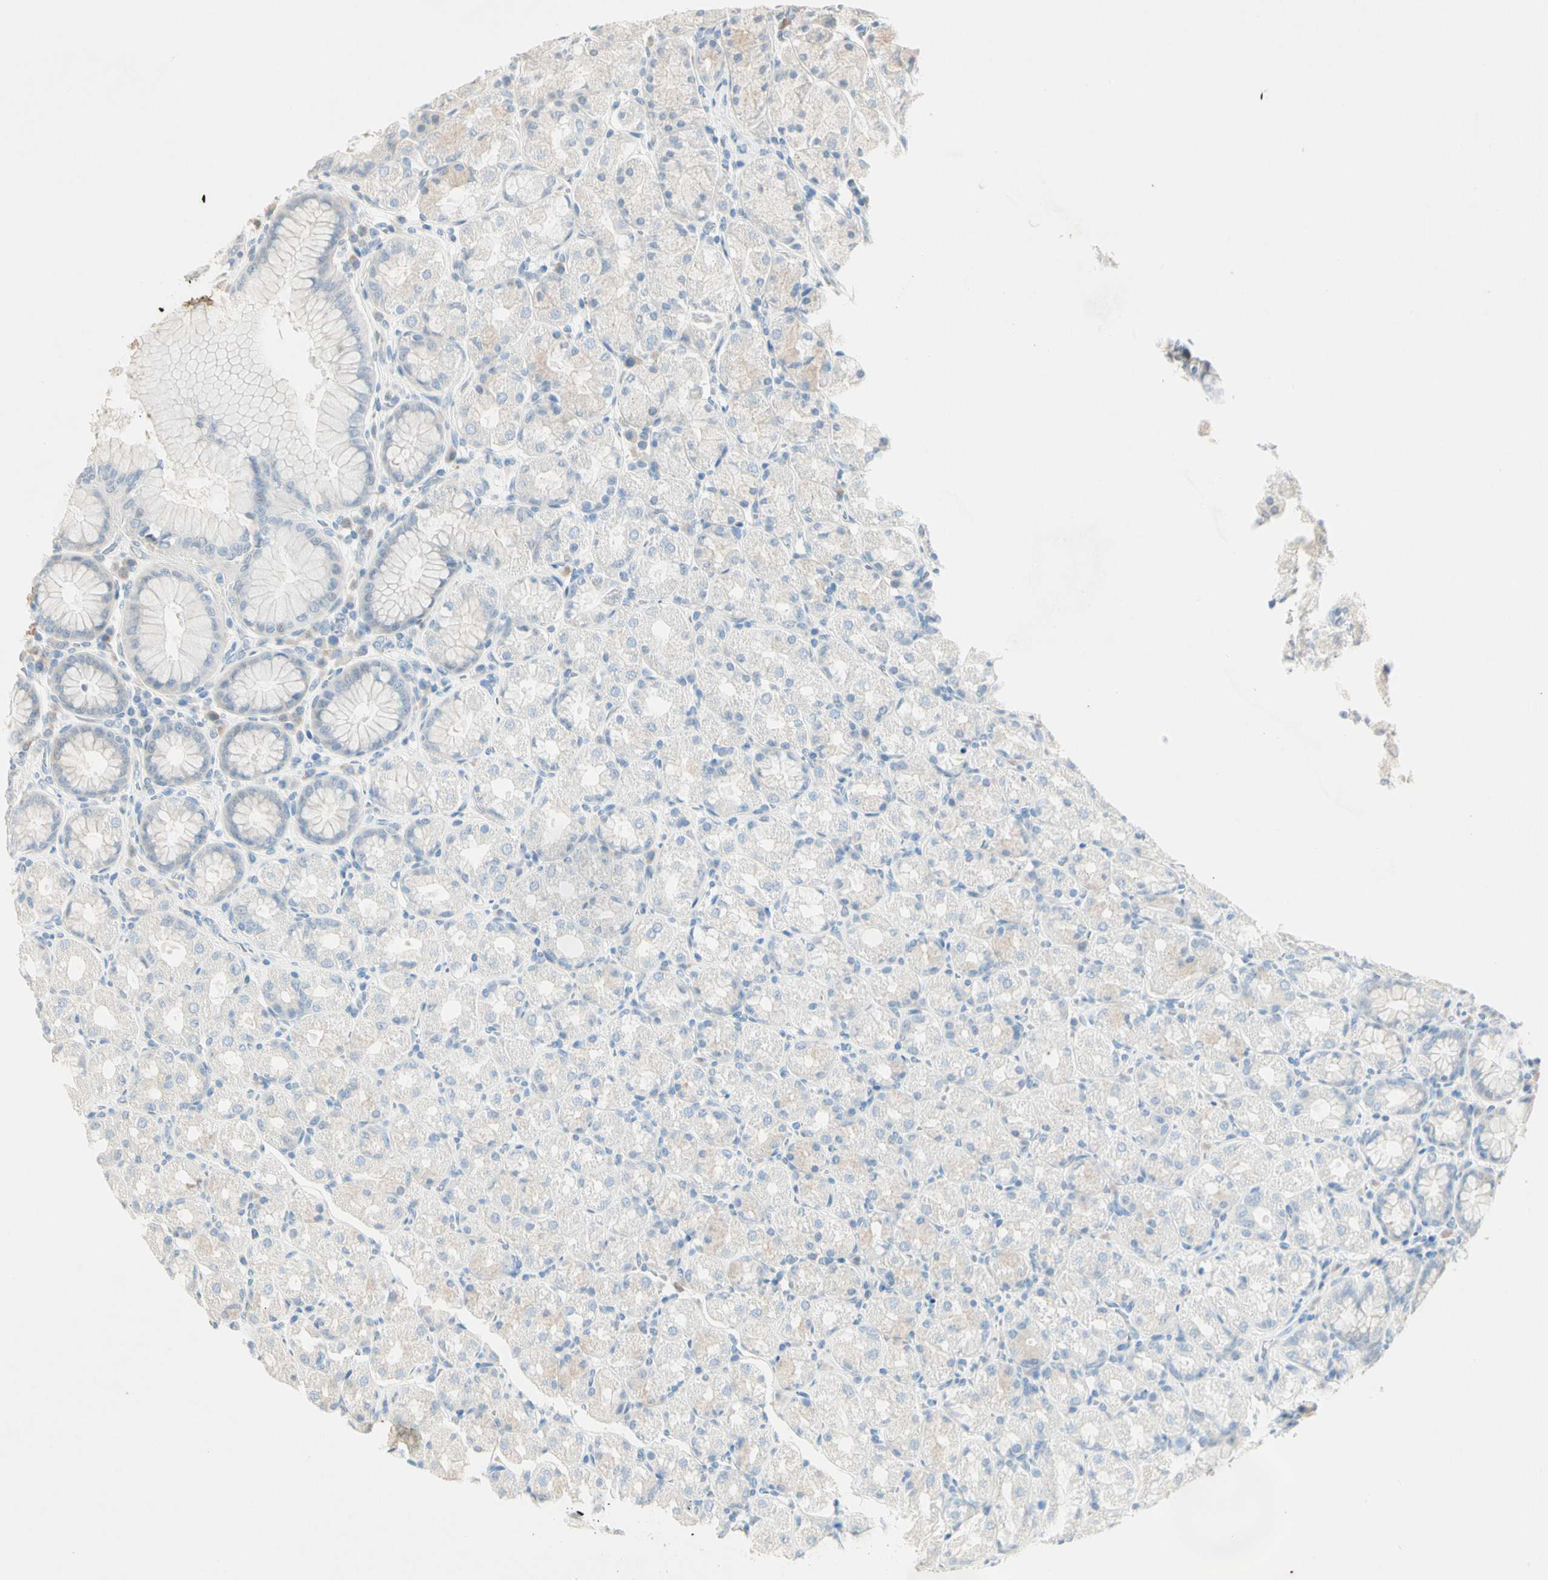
{"staining": {"intensity": "weak", "quantity": "<25%", "location": "cytoplasmic/membranous"}, "tissue": "stomach", "cell_type": "Glandular cells", "image_type": "normal", "snomed": [{"axis": "morphology", "description": "Normal tissue, NOS"}, {"axis": "topography", "description": "Stomach, upper"}], "caption": "A high-resolution image shows IHC staining of normal stomach, which reveals no significant positivity in glandular cells.", "gene": "SERPIND1", "patient": {"sex": "male", "age": 68}}